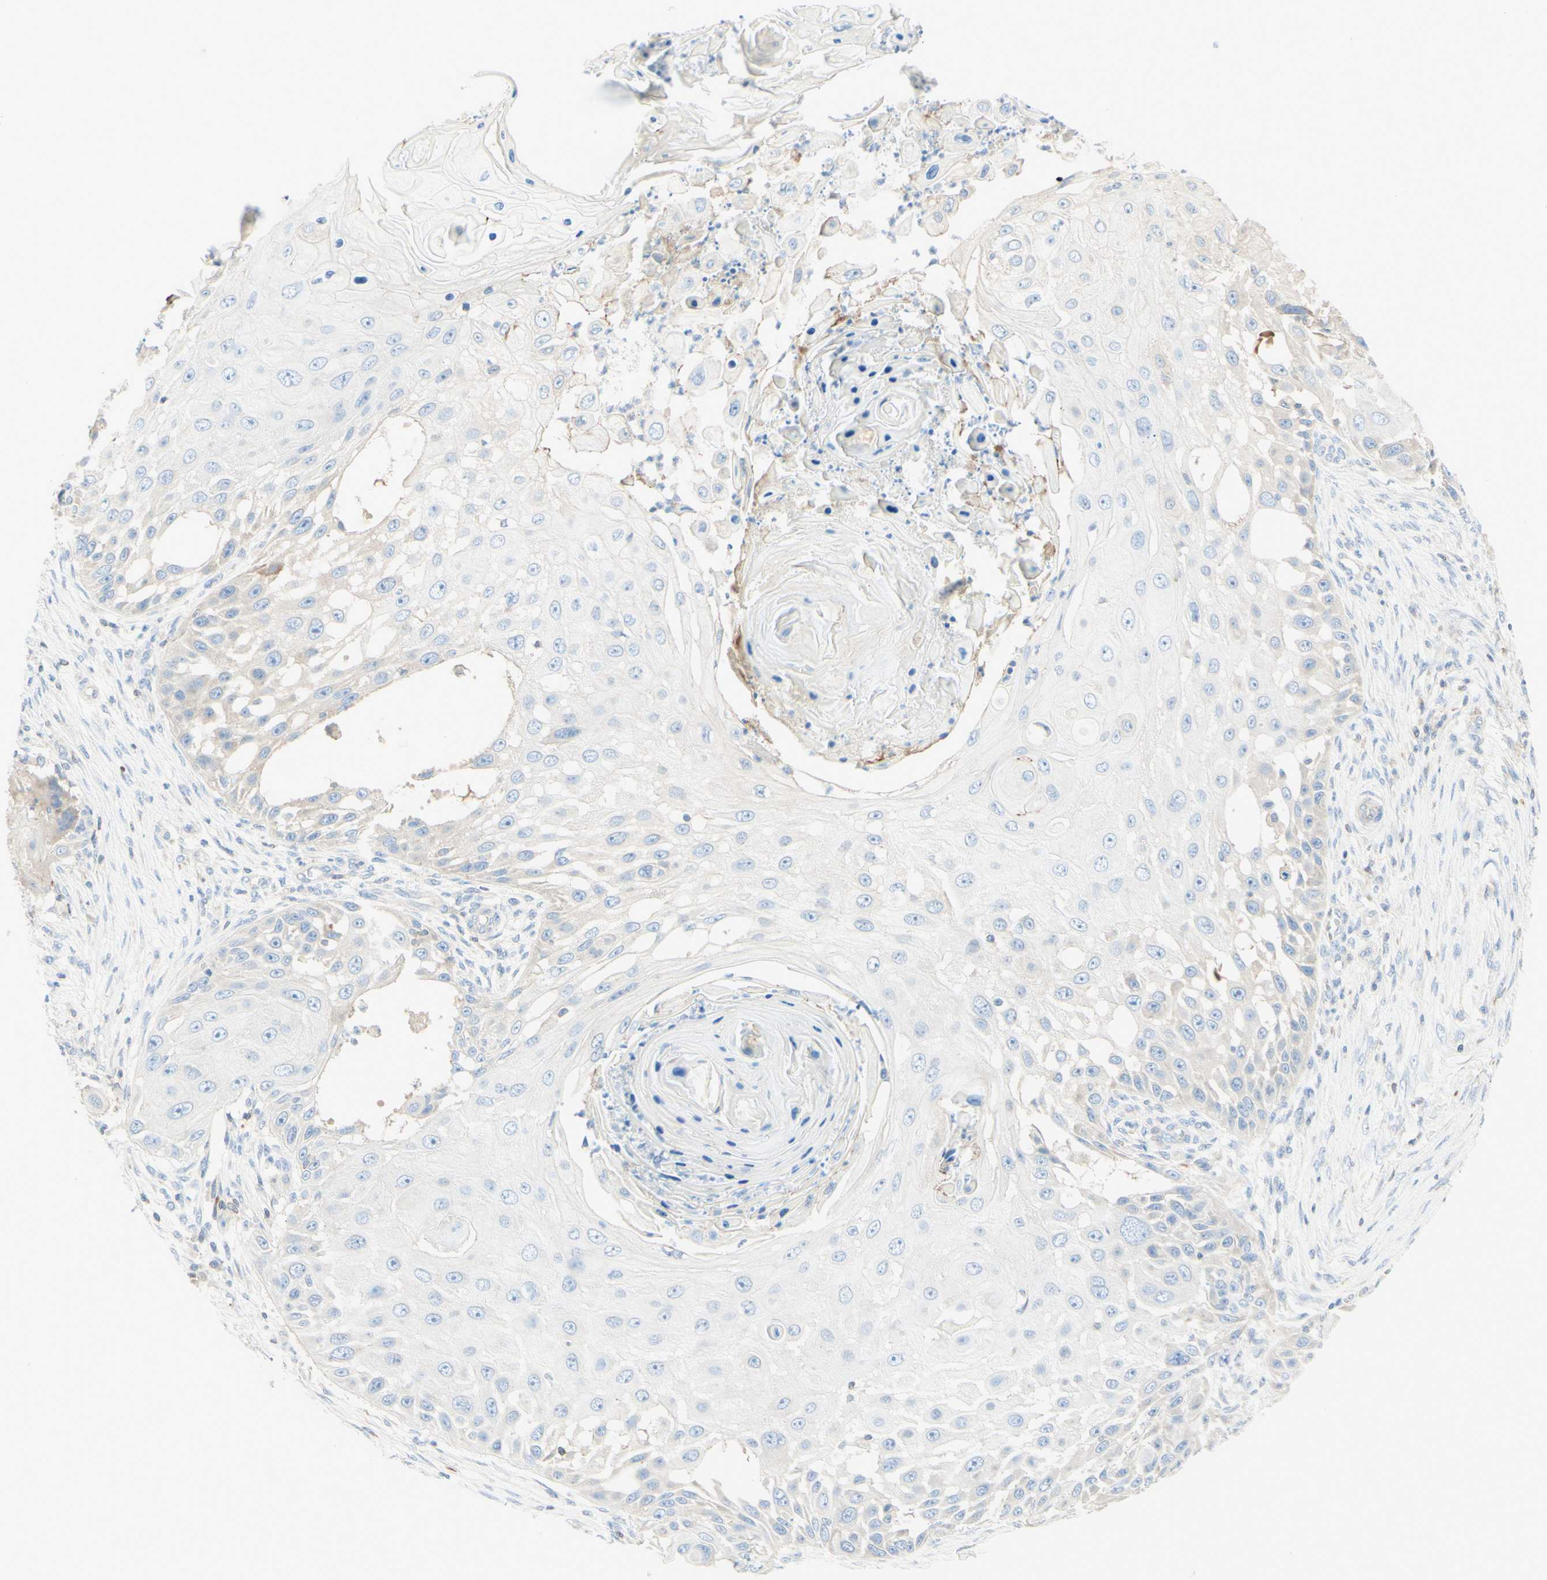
{"staining": {"intensity": "negative", "quantity": "none", "location": "none"}, "tissue": "skin cancer", "cell_type": "Tumor cells", "image_type": "cancer", "snomed": [{"axis": "morphology", "description": "Squamous cell carcinoma, NOS"}, {"axis": "topography", "description": "Skin"}], "caption": "Histopathology image shows no protein staining in tumor cells of squamous cell carcinoma (skin) tissue.", "gene": "MTM1", "patient": {"sex": "female", "age": 44}}